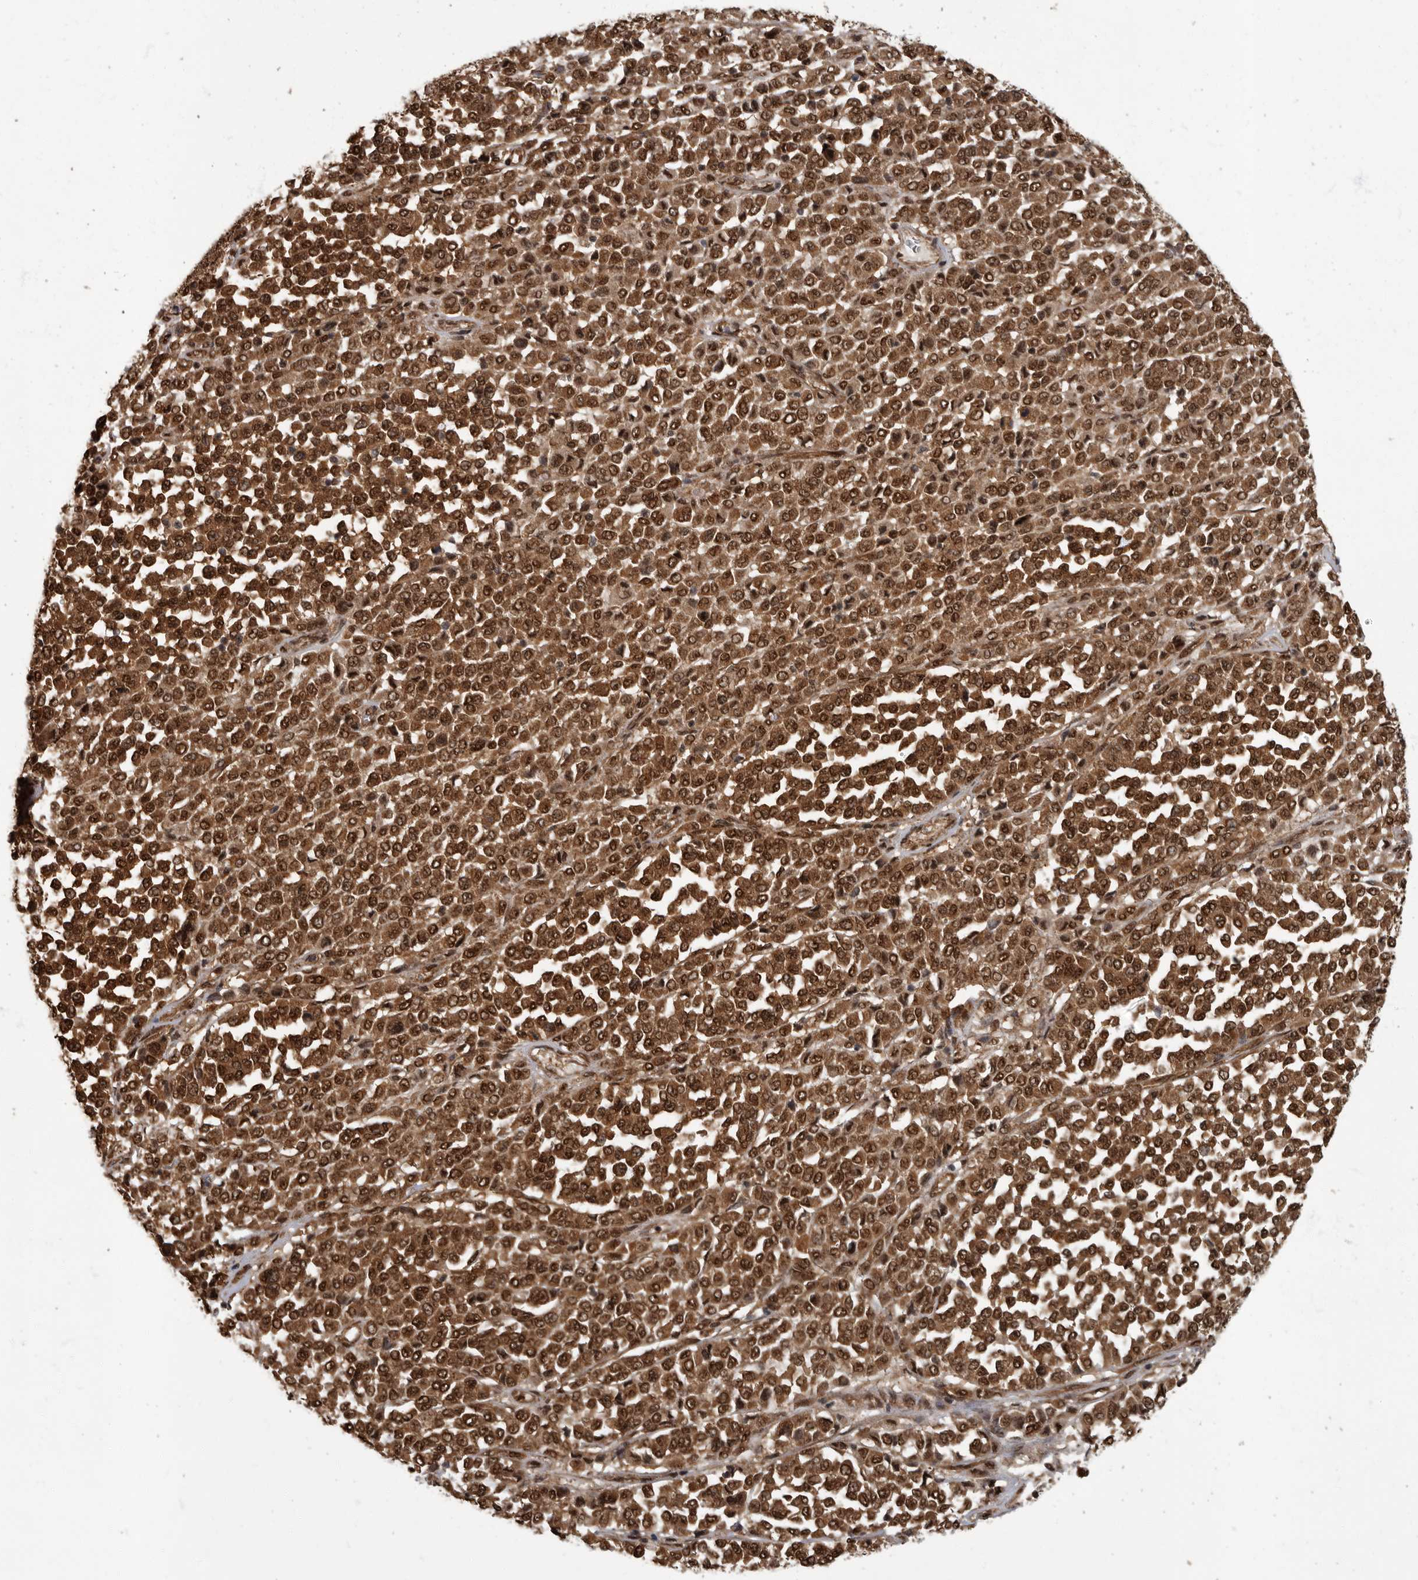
{"staining": {"intensity": "strong", "quantity": ">75%", "location": "cytoplasmic/membranous,nuclear"}, "tissue": "melanoma", "cell_type": "Tumor cells", "image_type": "cancer", "snomed": [{"axis": "morphology", "description": "Malignant melanoma, Metastatic site"}, {"axis": "topography", "description": "Pancreas"}], "caption": "Immunohistochemistry of malignant melanoma (metastatic site) shows high levels of strong cytoplasmic/membranous and nuclear staining in about >75% of tumor cells.", "gene": "VPS50", "patient": {"sex": "female", "age": 30}}